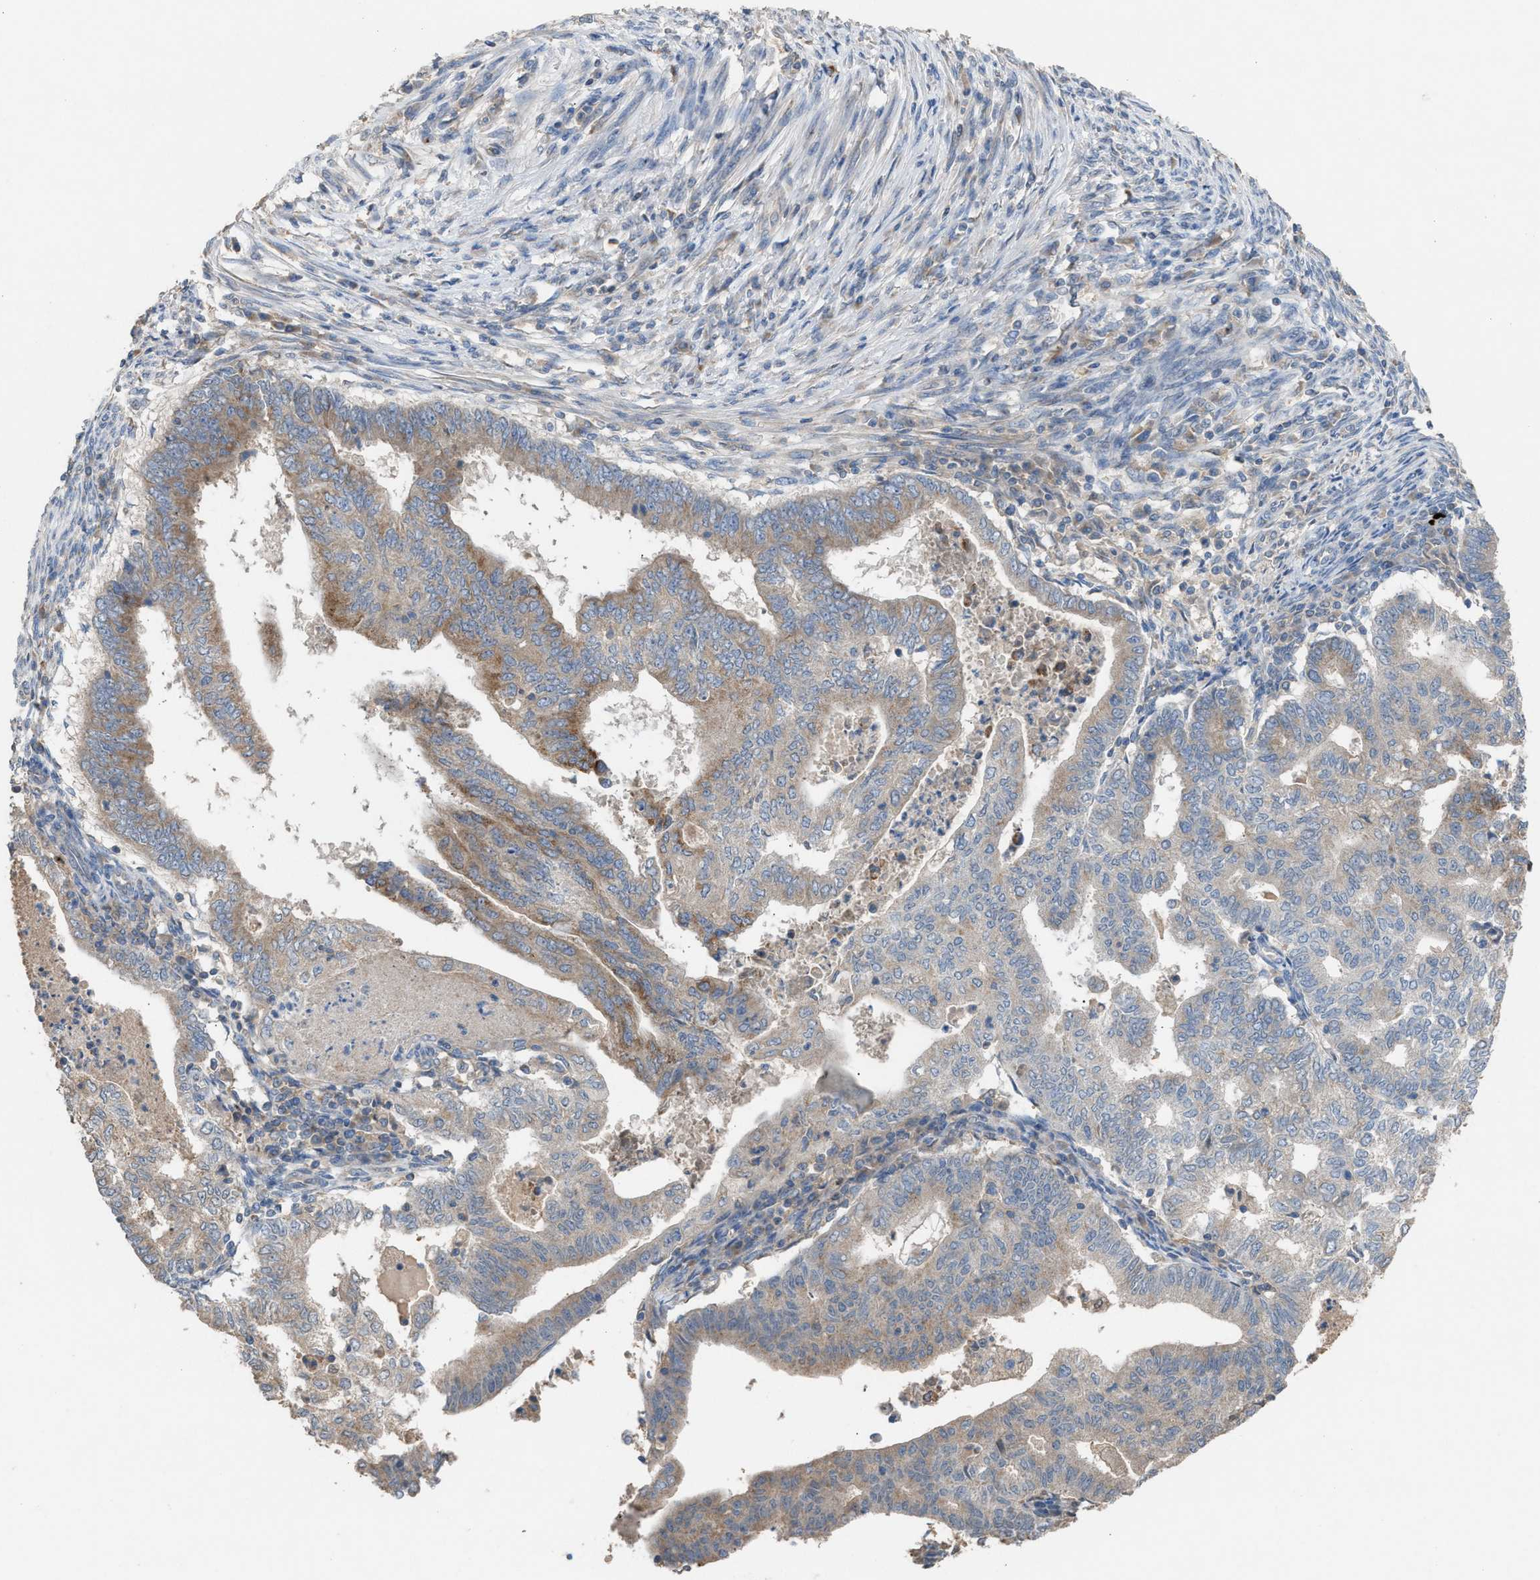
{"staining": {"intensity": "moderate", "quantity": "<25%", "location": "cytoplasmic/membranous"}, "tissue": "endometrial cancer", "cell_type": "Tumor cells", "image_type": "cancer", "snomed": [{"axis": "morphology", "description": "Polyp, NOS"}, {"axis": "morphology", "description": "Adenocarcinoma, NOS"}, {"axis": "morphology", "description": "Adenoma, NOS"}, {"axis": "topography", "description": "Endometrium"}], "caption": "Protein expression analysis of human endometrial cancer reveals moderate cytoplasmic/membranous staining in approximately <25% of tumor cells. Immunohistochemistry (ihc) stains the protein of interest in brown and the nuclei are stained blue.", "gene": "TPK1", "patient": {"sex": "female", "age": 79}}